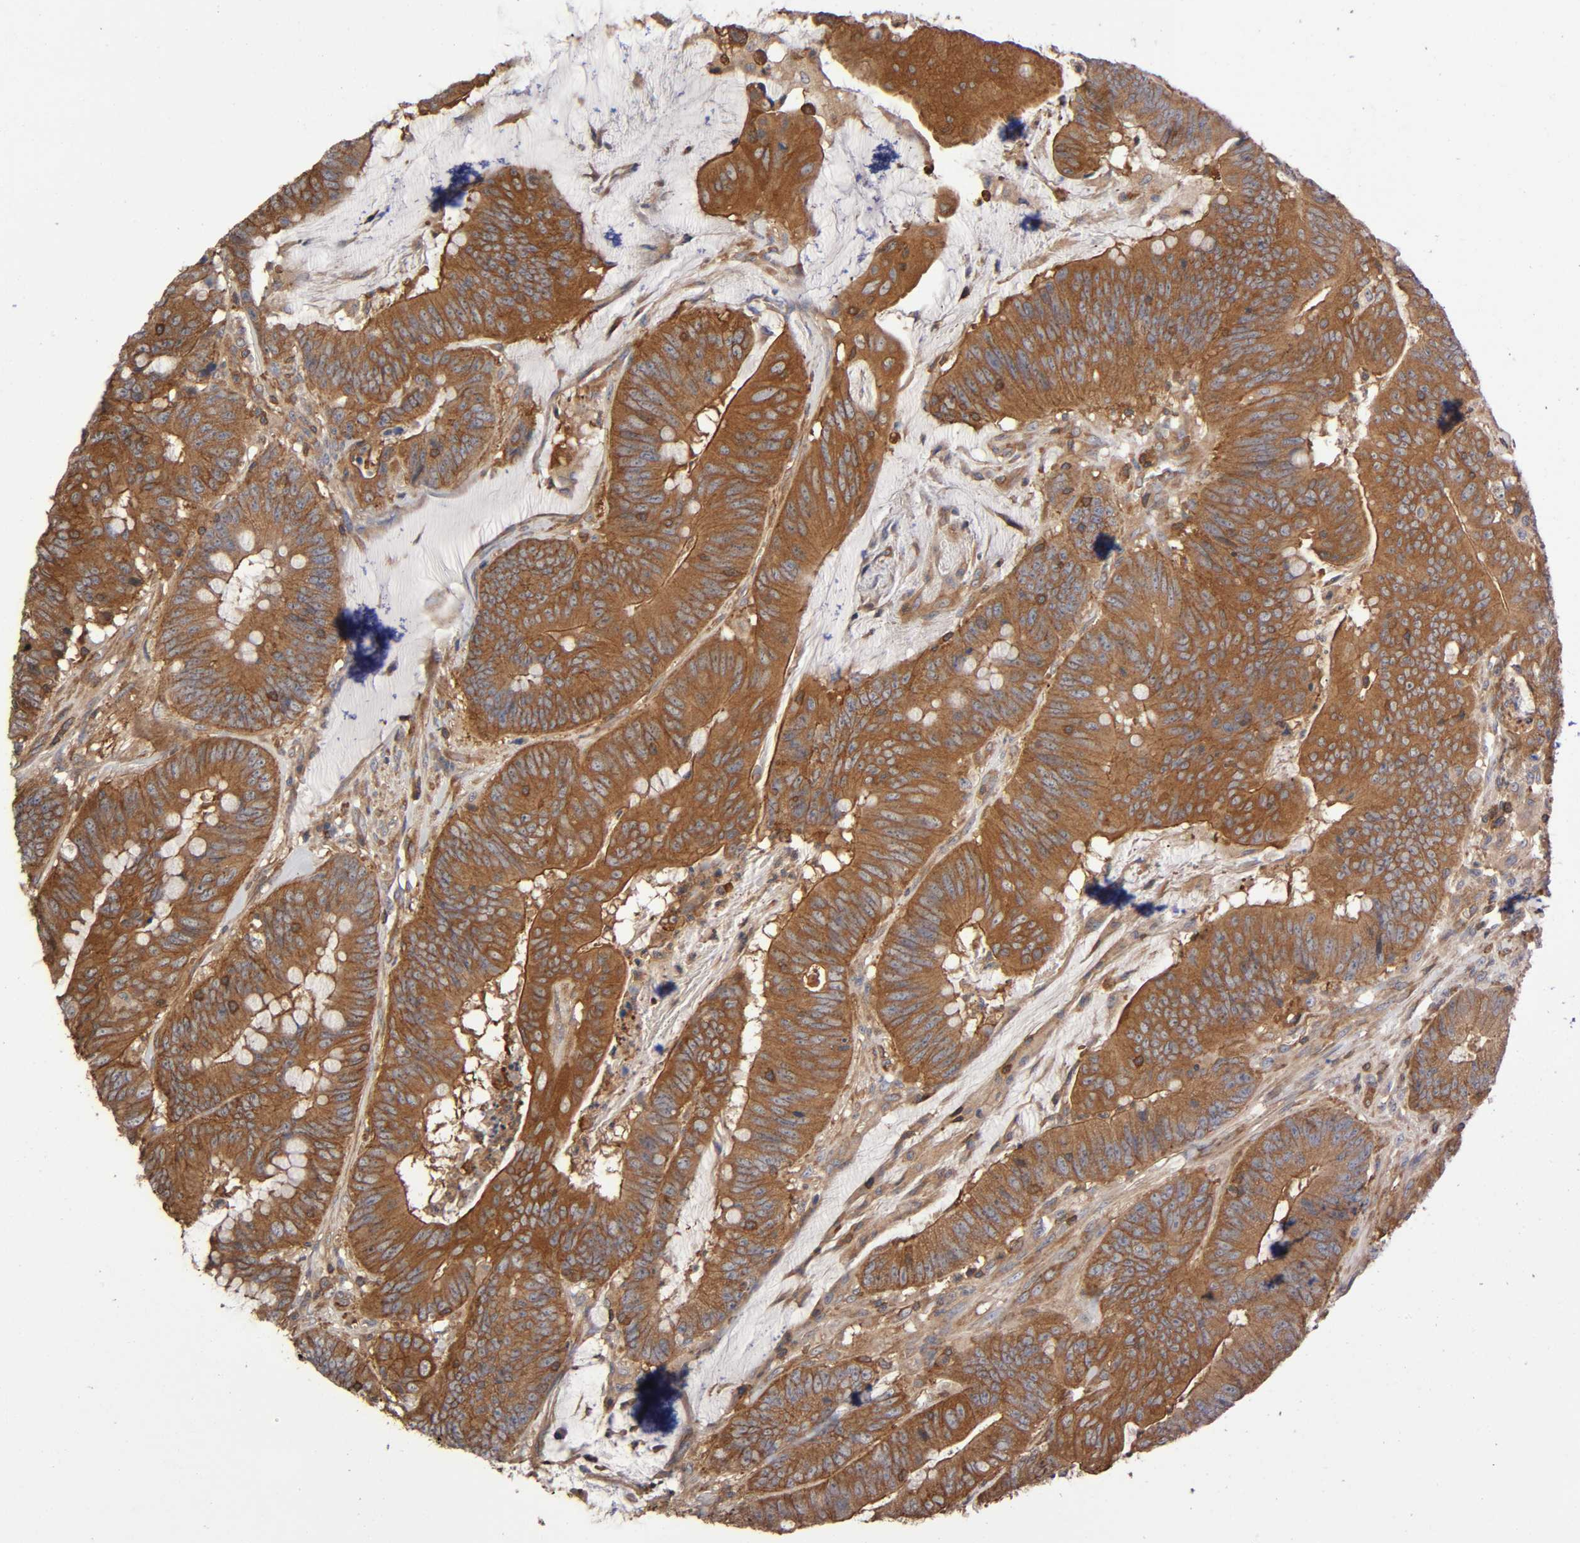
{"staining": {"intensity": "strong", "quantity": ">75%", "location": "cytoplasmic/membranous"}, "tissue": "colorectal cancer", "cell_type": "Tumor cells", "image_type": "cancer", "snomed": [{"axis": "morphology", "description": "Adenocarcinoma, NOS"}, {"axis": "topography", "description": "Colon"}], "caption": "This is an image of immunohistochemistry (IHC) staining of colorectal adenocarcinoma, which shows strong expression in the cytoplasmic/membranous of tumor cells.", "gene": "LAMTOR2", "patient": {"sex": "male", "age": 45}}